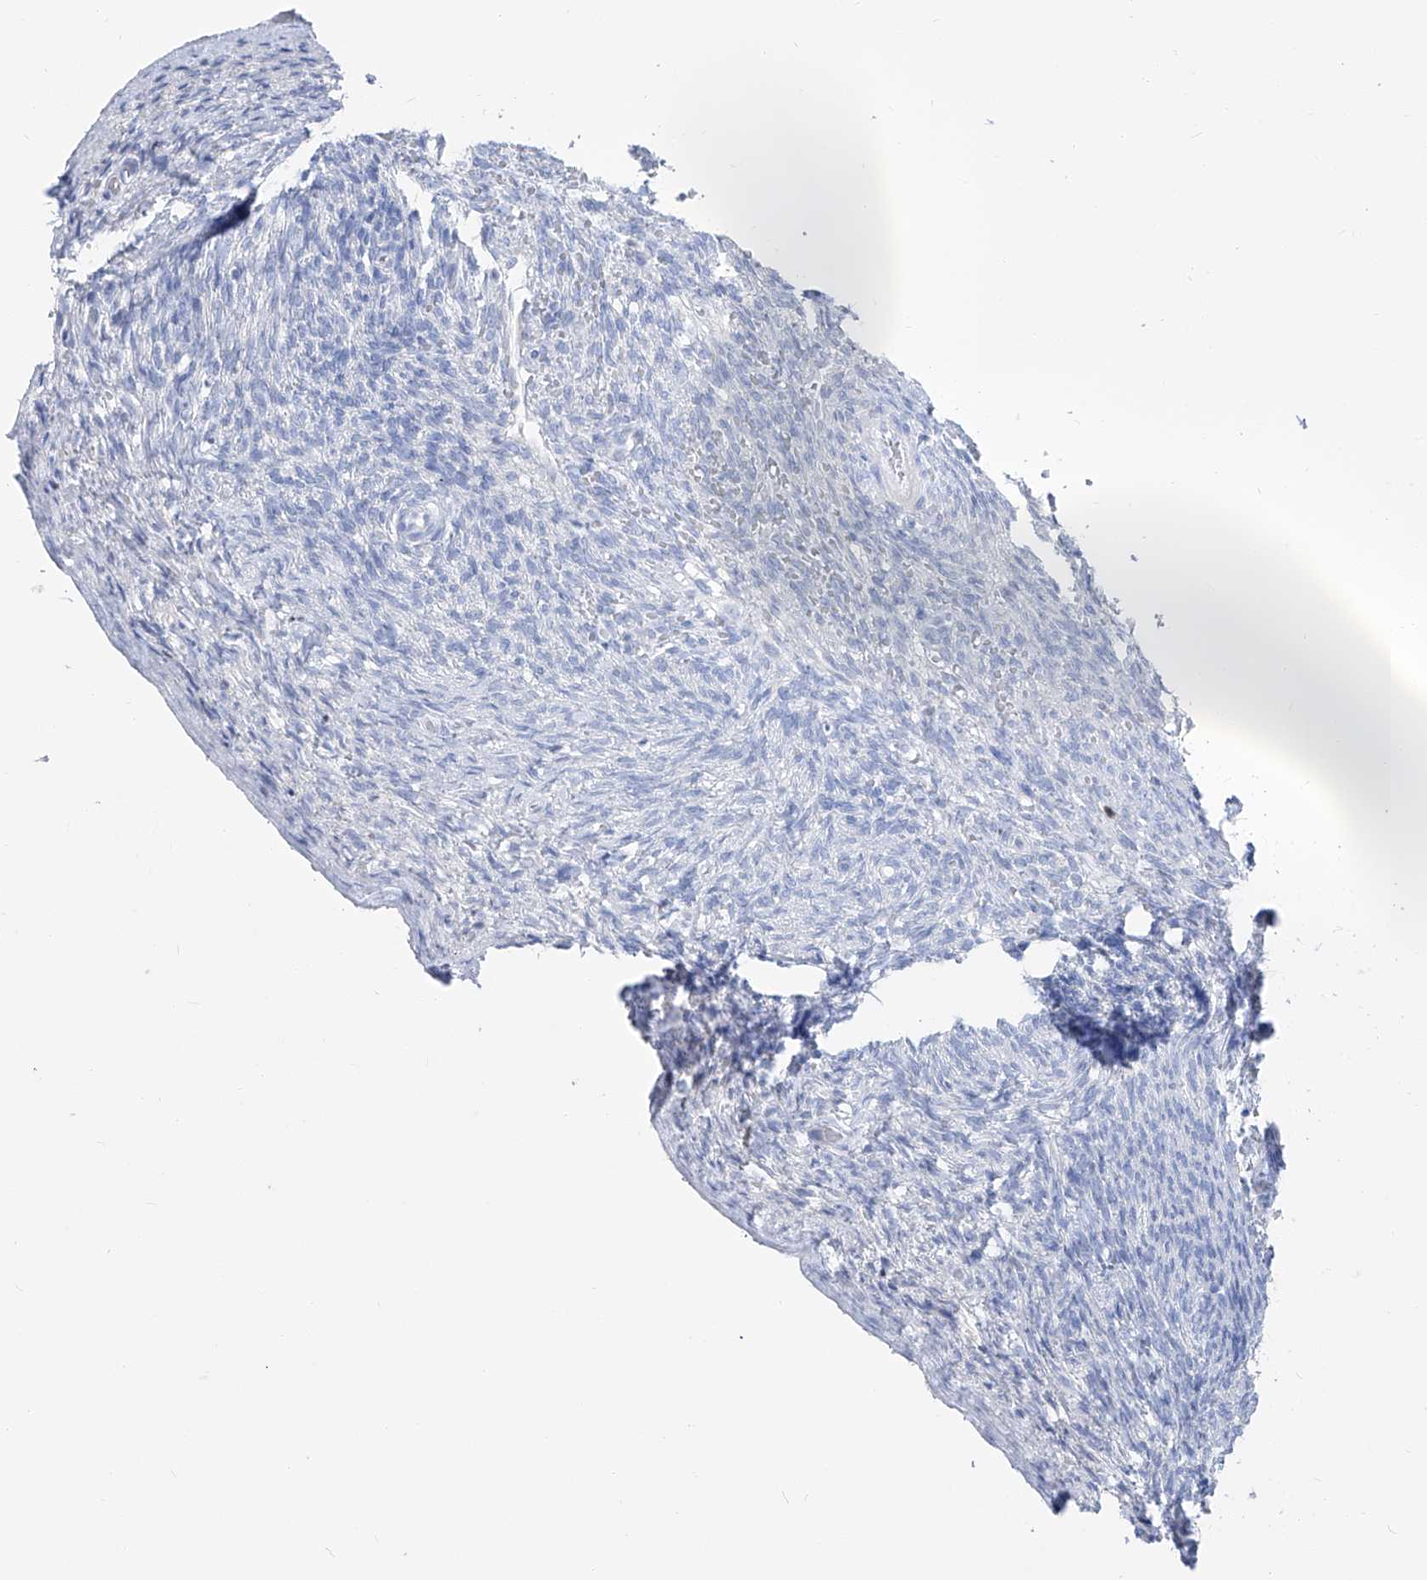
{"staining": {"intensity": "negative", "quantity": "none", "location": "none"}, "tissue": "ovary", "cell_type": "Ovarian stroma cells", "image_type": "normal", "snomed": [{"axis": "morphology", "description": "Normal tissue, NOS"}, {"axis": "topography", "description": "Ovary"}], "caption": "Immunohistochemistry photomicrograph of unremarkable ovary: human ovary stained with DAB (3,3'-diaminobenzidine) demonstrates no significant protein positivity in ovarian stroma cells.", "gene": "FRS3", "patient": {"sex": "female", "age": 34}}